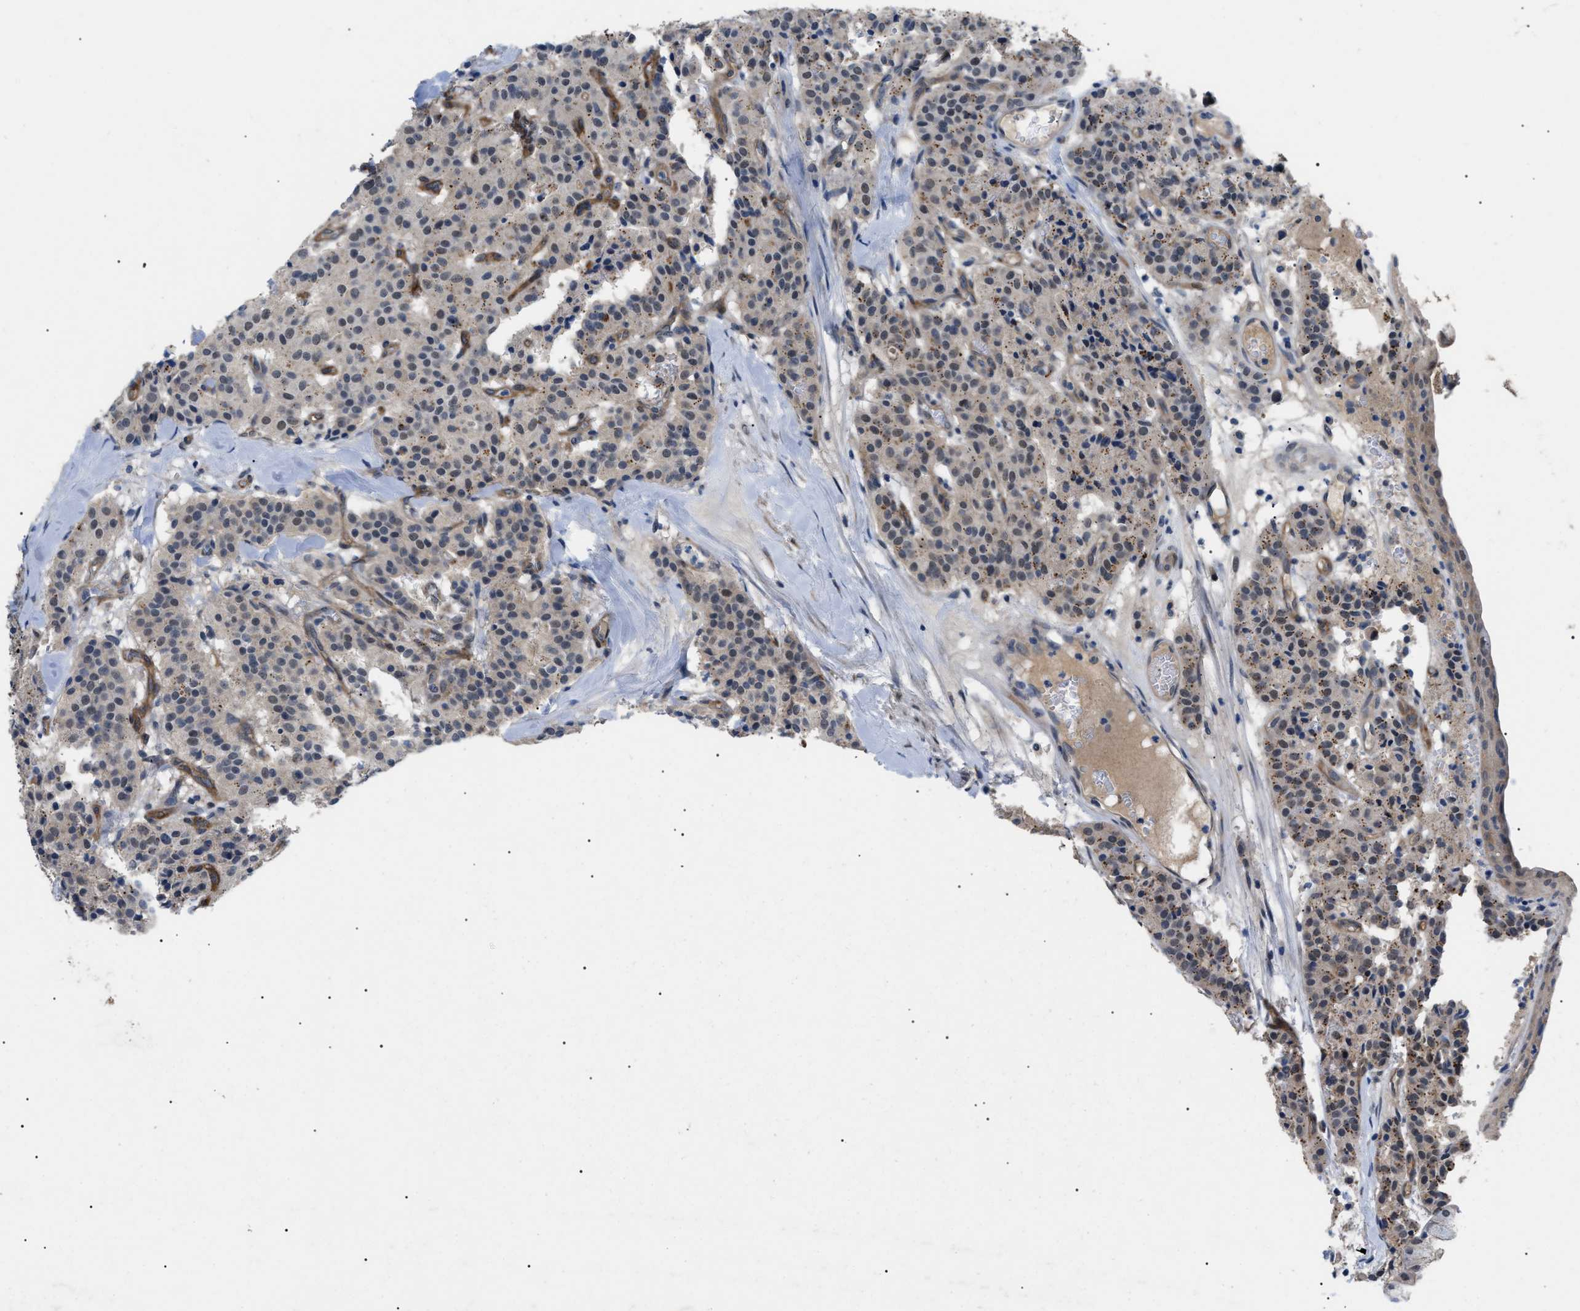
{"staining": {"intensity": "weak", "quantity": "<25%", "location": "nuclear"}, "tissue": "carcinoid", "cell_type": "Tumor cells", "image_type": "cancer", "snomed": [{"axis": "morphology", "description": "Carcinoid, malignant, NOS"}, {"axis": "topography", "description": "Lung"}], "caption": "An immunohistochemistry (IHC) histopathology image of carcinoid (malignant) is shown. There is no staining in tumor cells of carcinoid (malignant).", "gene": "CRCP", "patient": {"sex": "male", "age": 30}}